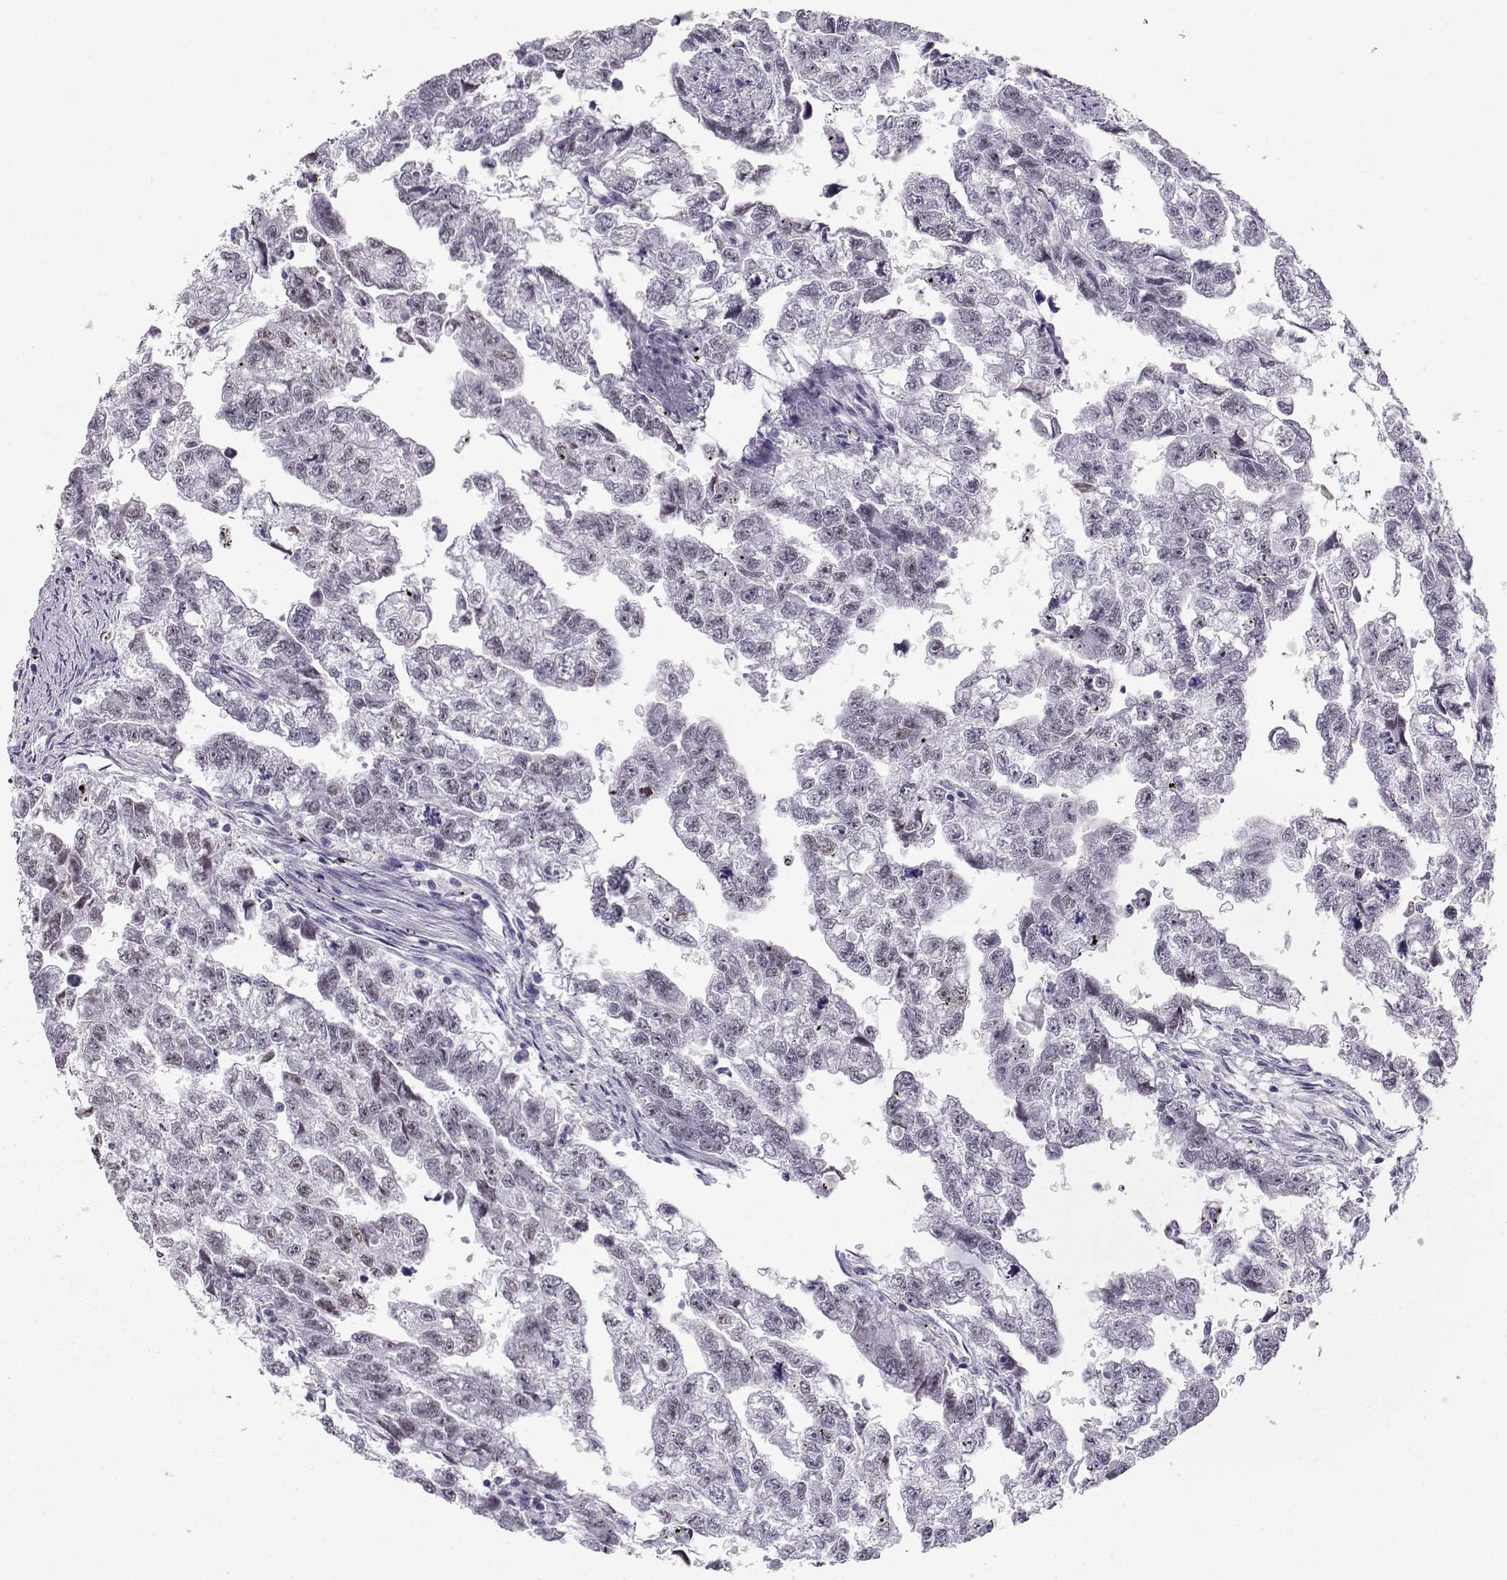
{"staining": {"intensity": "weak", "quantity": "<25%", "location": "nuclear"}, "tissue": "testis cancer", "cell_type": "Tumor cells", "image_type": "cancer", "snomed": [{"axis": "morphology", "description": "Carcinoma, Embryonal, NOS"}, {"axis": "morphology", "description": "Teratoma, malignant, NOS"}, {"axis": "topography", "description": "Testis"}], "caption": "Testis cancer was stained to show a protein in brown. There is no significant positivity in tumor cells.", "gene": "OPN5", "patient": {"sex": "male", "age": 44}}